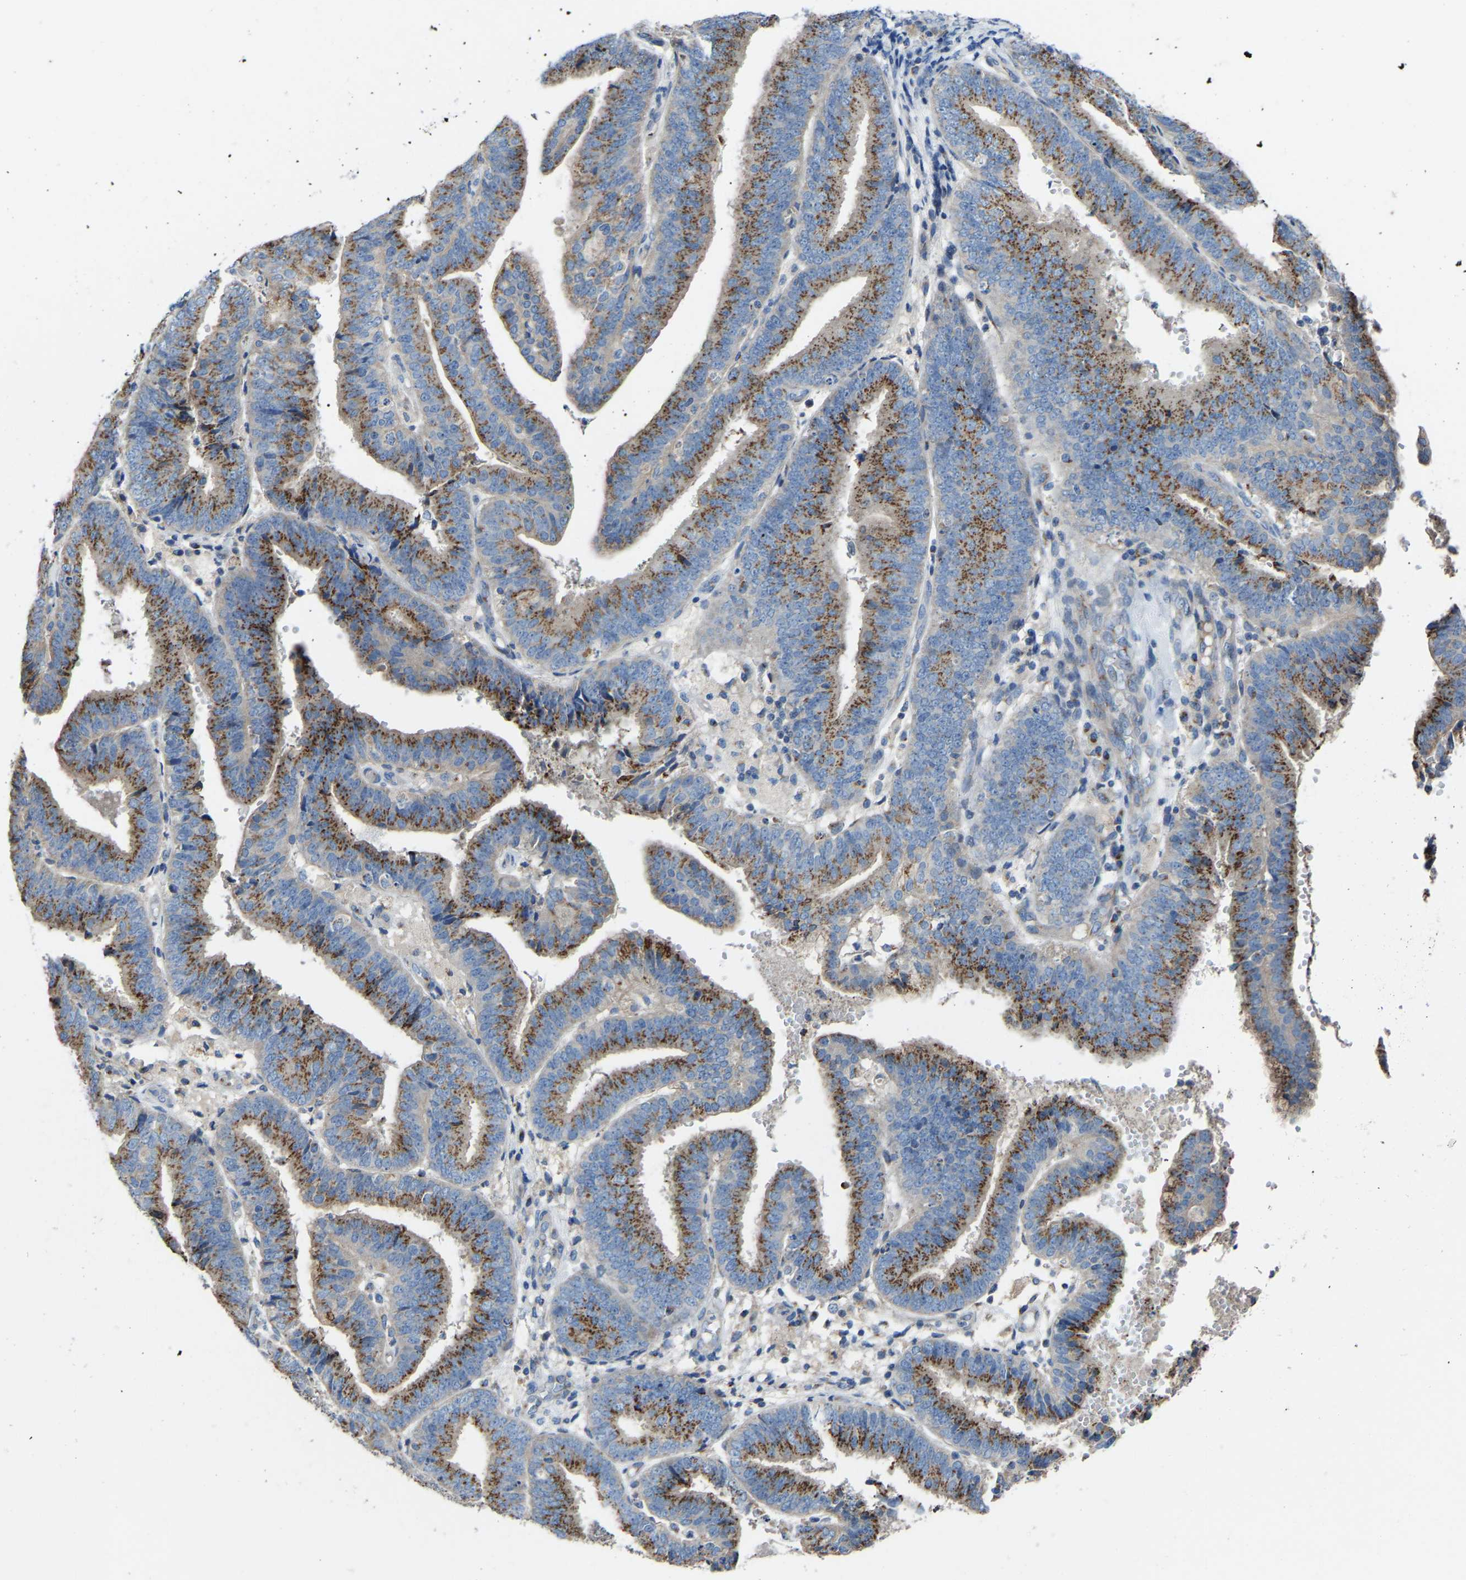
{"staining": {"intensity": "moderate", "quantity": ">75%", "location": "cytoplasmic/membranous"}, "tissue": "endometrial cancer", "cell_type": "Tumor cells", "image_type": "cancer", "snomed": [{"axis": "morphology", "description": "Adenocarcinoma, NOS"}, {"axis": "topography", "description": "Endometrium"}], "caption": "High-power microscopy captured an IHC photomicrograph of endometrial cancer, revealing moderate cytoplasmic/membranous expression in approximately >75% of tumor cells.", "gene": "CANT1", "patient": {"sex": "female", "age": 63}}